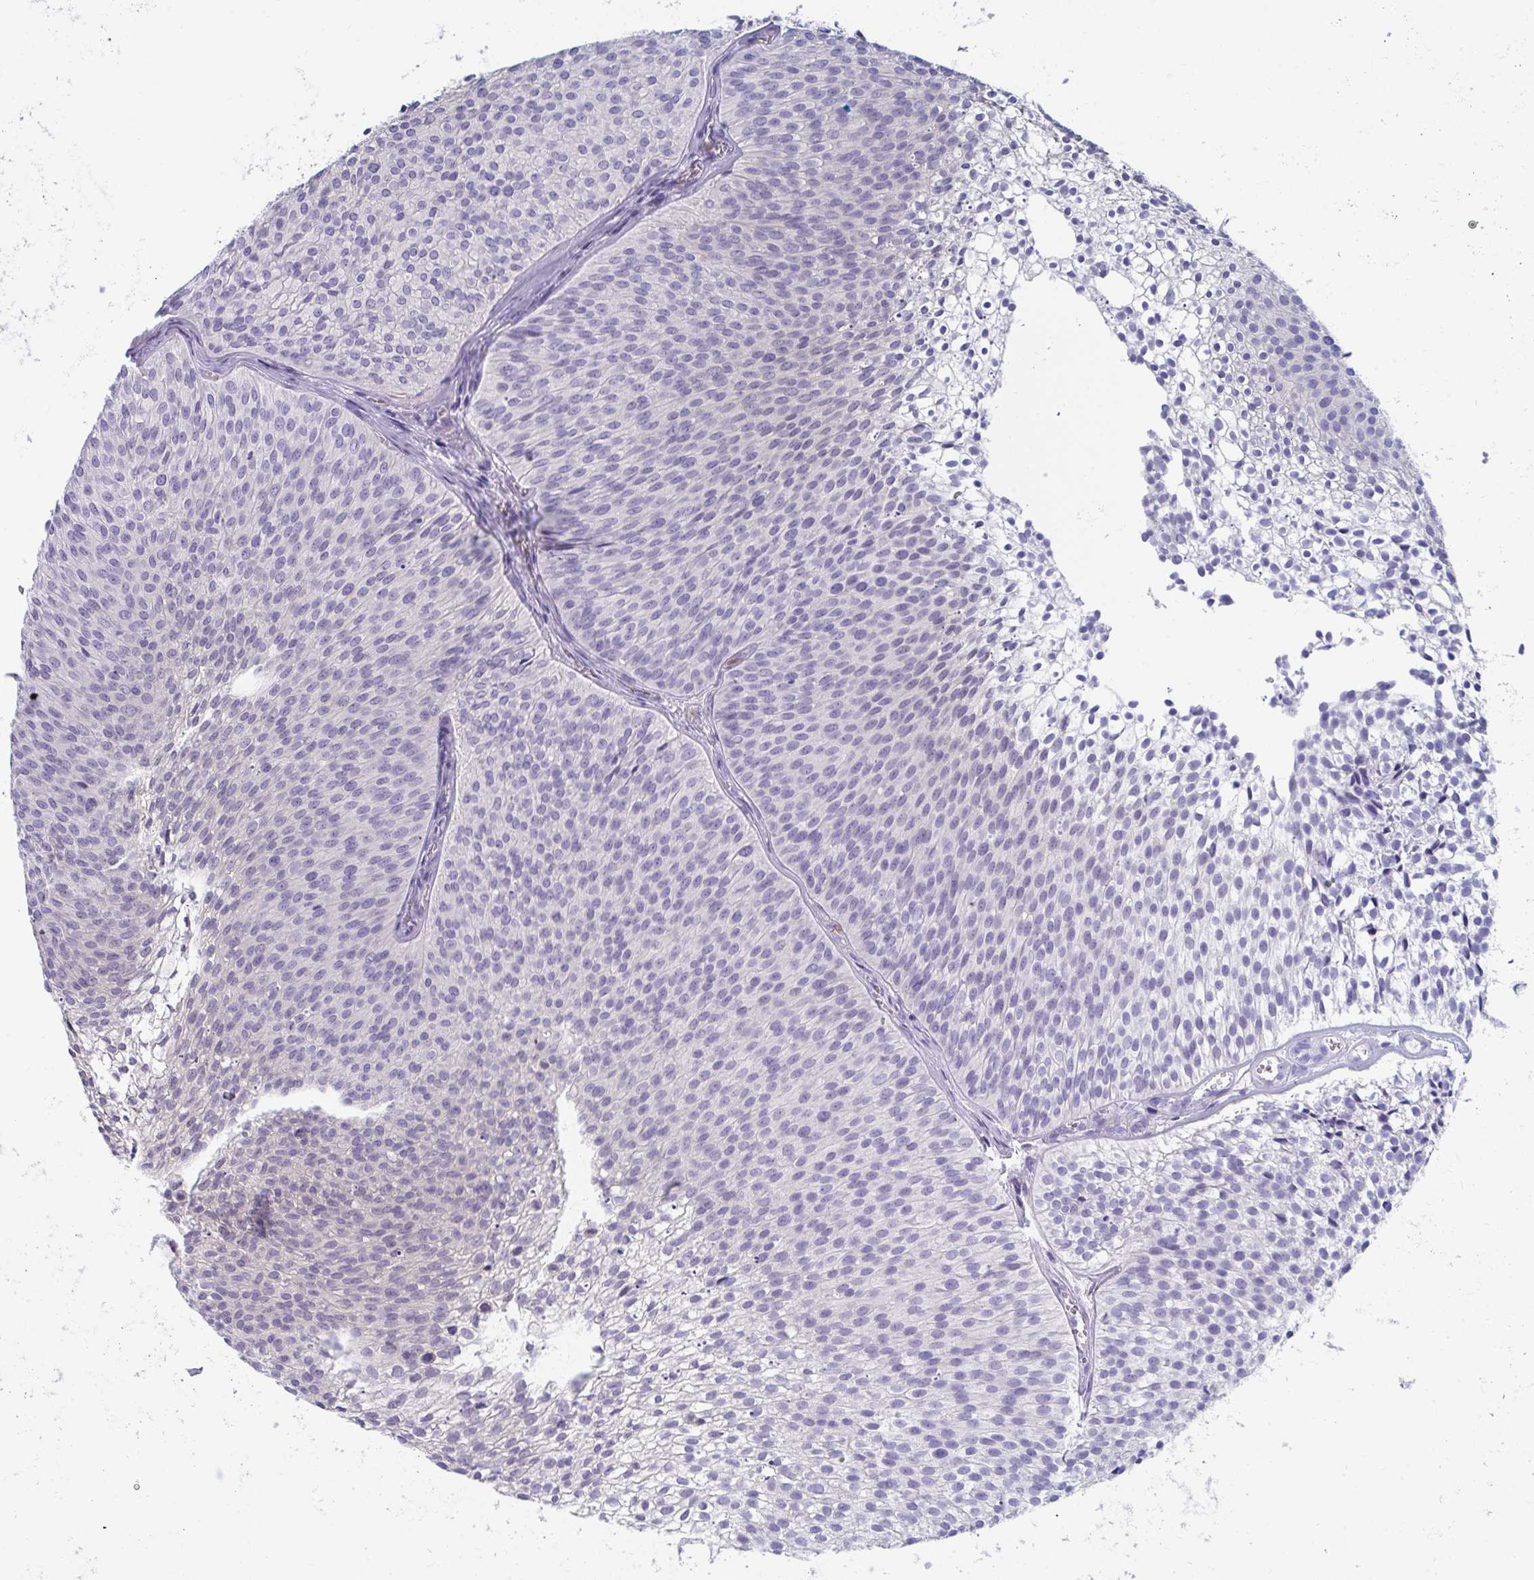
{"staining": {"intensity": "negative", "quantity": "none", "location": "none"}, "tissue": "urothelial cancer", "cell_type": "Tumor cells", "image_type": "cancer", "snomed": [{"axis": "morphology", "description": "Urothelial carcinoma, Low grade"}, {"axis": "topography", "description": "Urinary bladder"}], "caption": "This is an immunohistochemistry photomicrograph of low-grade urothelial carcinoma. There is no expression in tumor cells.", "gene": "MGAM2", "patient": {"sex": "male", "age": 91}}